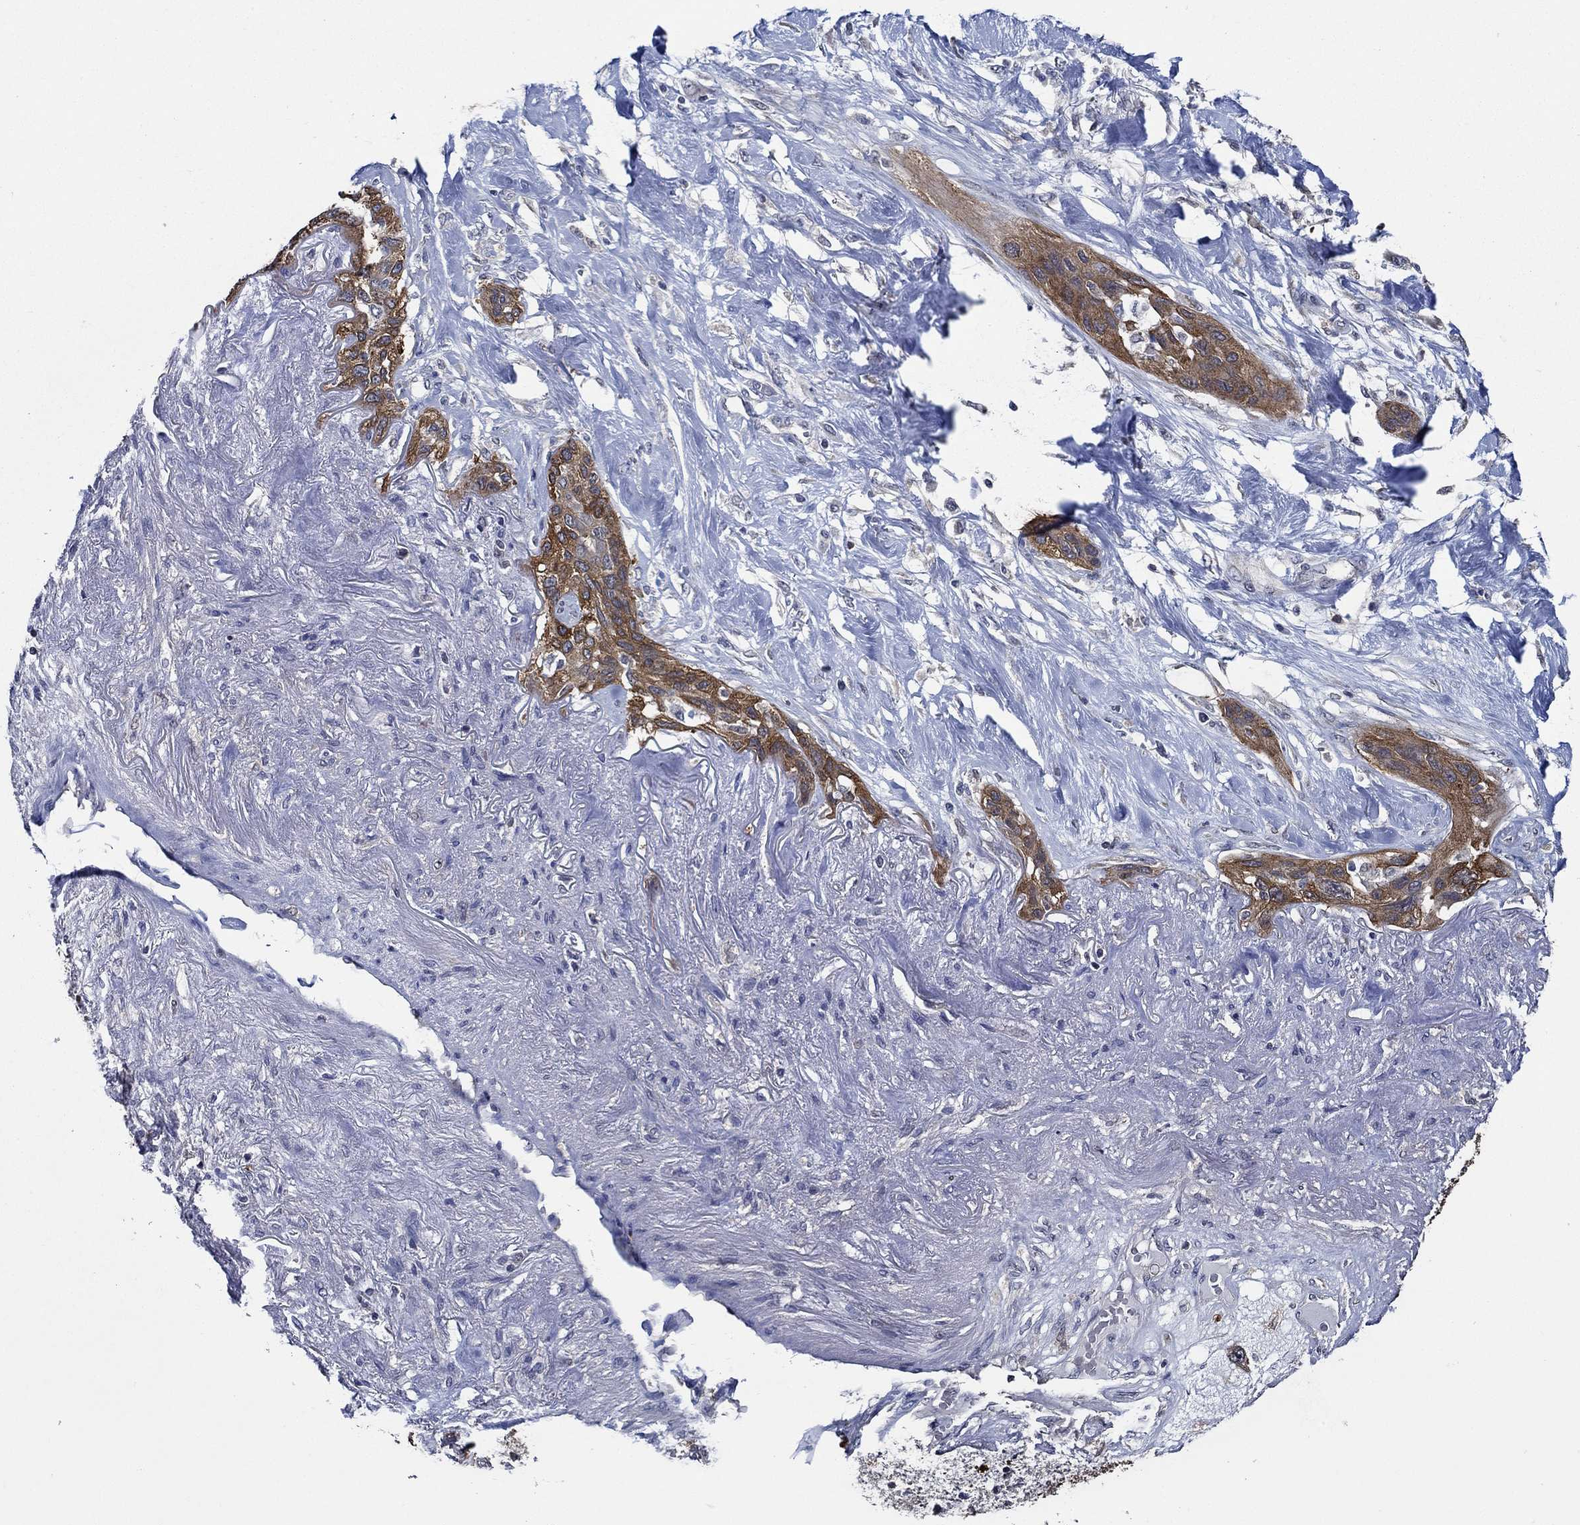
{"staining": {"intensity": "strong", "quantity": ">75%", "location": "cytoplasmic/membranous"}, "tissue": "lung cancer", "cell_type": "Tumor cells", "image_type": "cancer", "snomed": [{"axis": "morphology", "description": "Squamous cell carcinoma, NOS"}, {"axis": "topography", "description": "Lung"}], "caption": "Brown immunohistochemical staining in human squamous cell carcinoma (lung) exhibits strong cytoplasmic/membranous expression in approximately >75% of tumor cells.", "gene": "DACT1", "patient": {"sex": "female", "age": 70}}